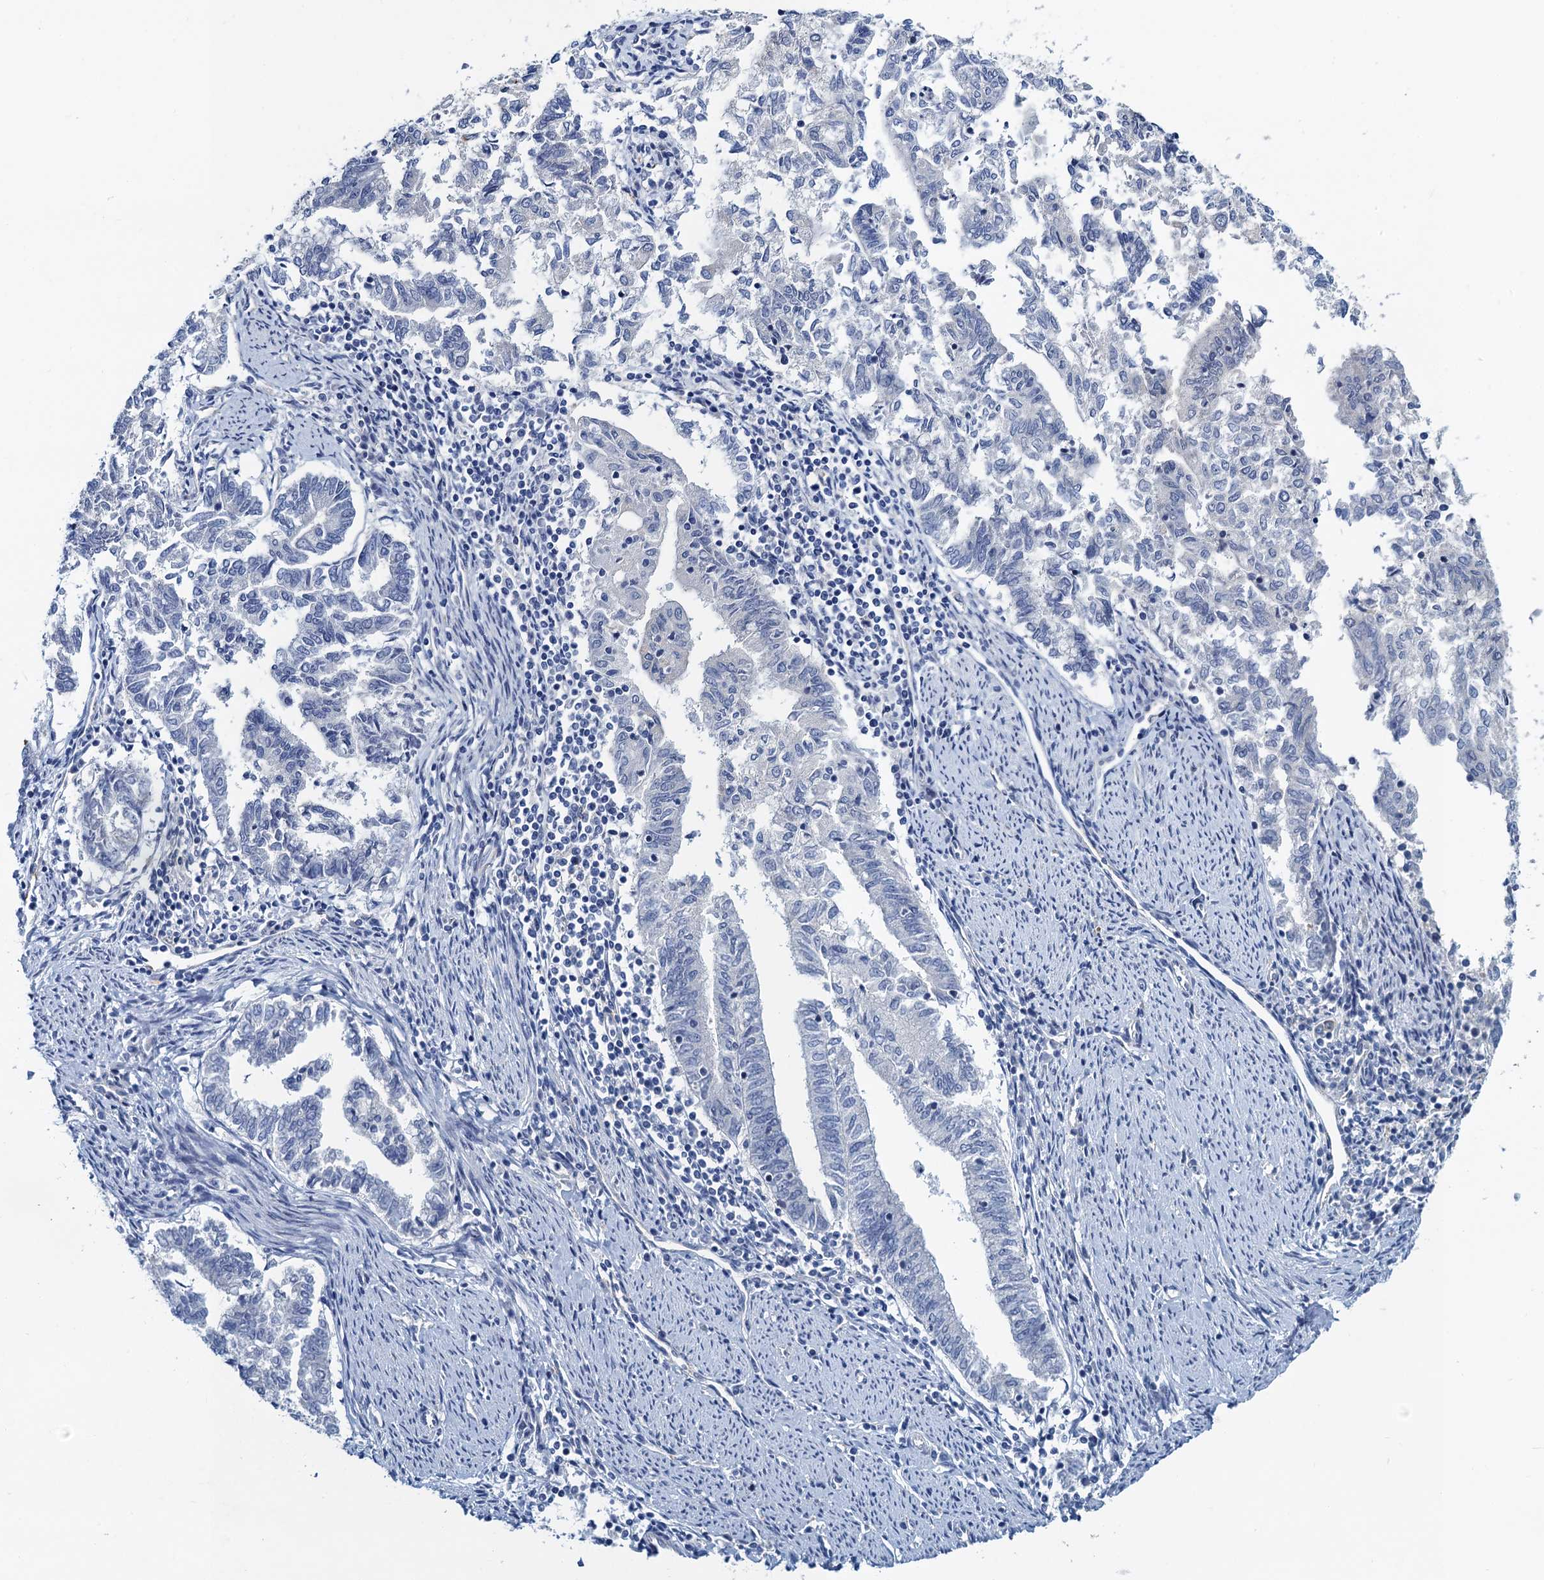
{"staining": {"intensity": "negative", "quantity": "none", "location": "none"}, "tissue": "endometrial cancer", "cell_type": "Tumor cells", "image_type": "cancer", "snomed": [{"axis": "morphology", "description": "Adenocarcinoma, NOS"}, {"axis": "topography", "description": "Endometrium"}], "caption": "Immunohistochemistry (IHC) micrograph of neoplastic tissue: adenocarcinoma (endometrial) stained with DAB (3,3'-diaminobenzidine) shows no significant protein positivity in tumor cells.", "gene": "NBEA", "patient": {"sex": "female", "age": 79}}